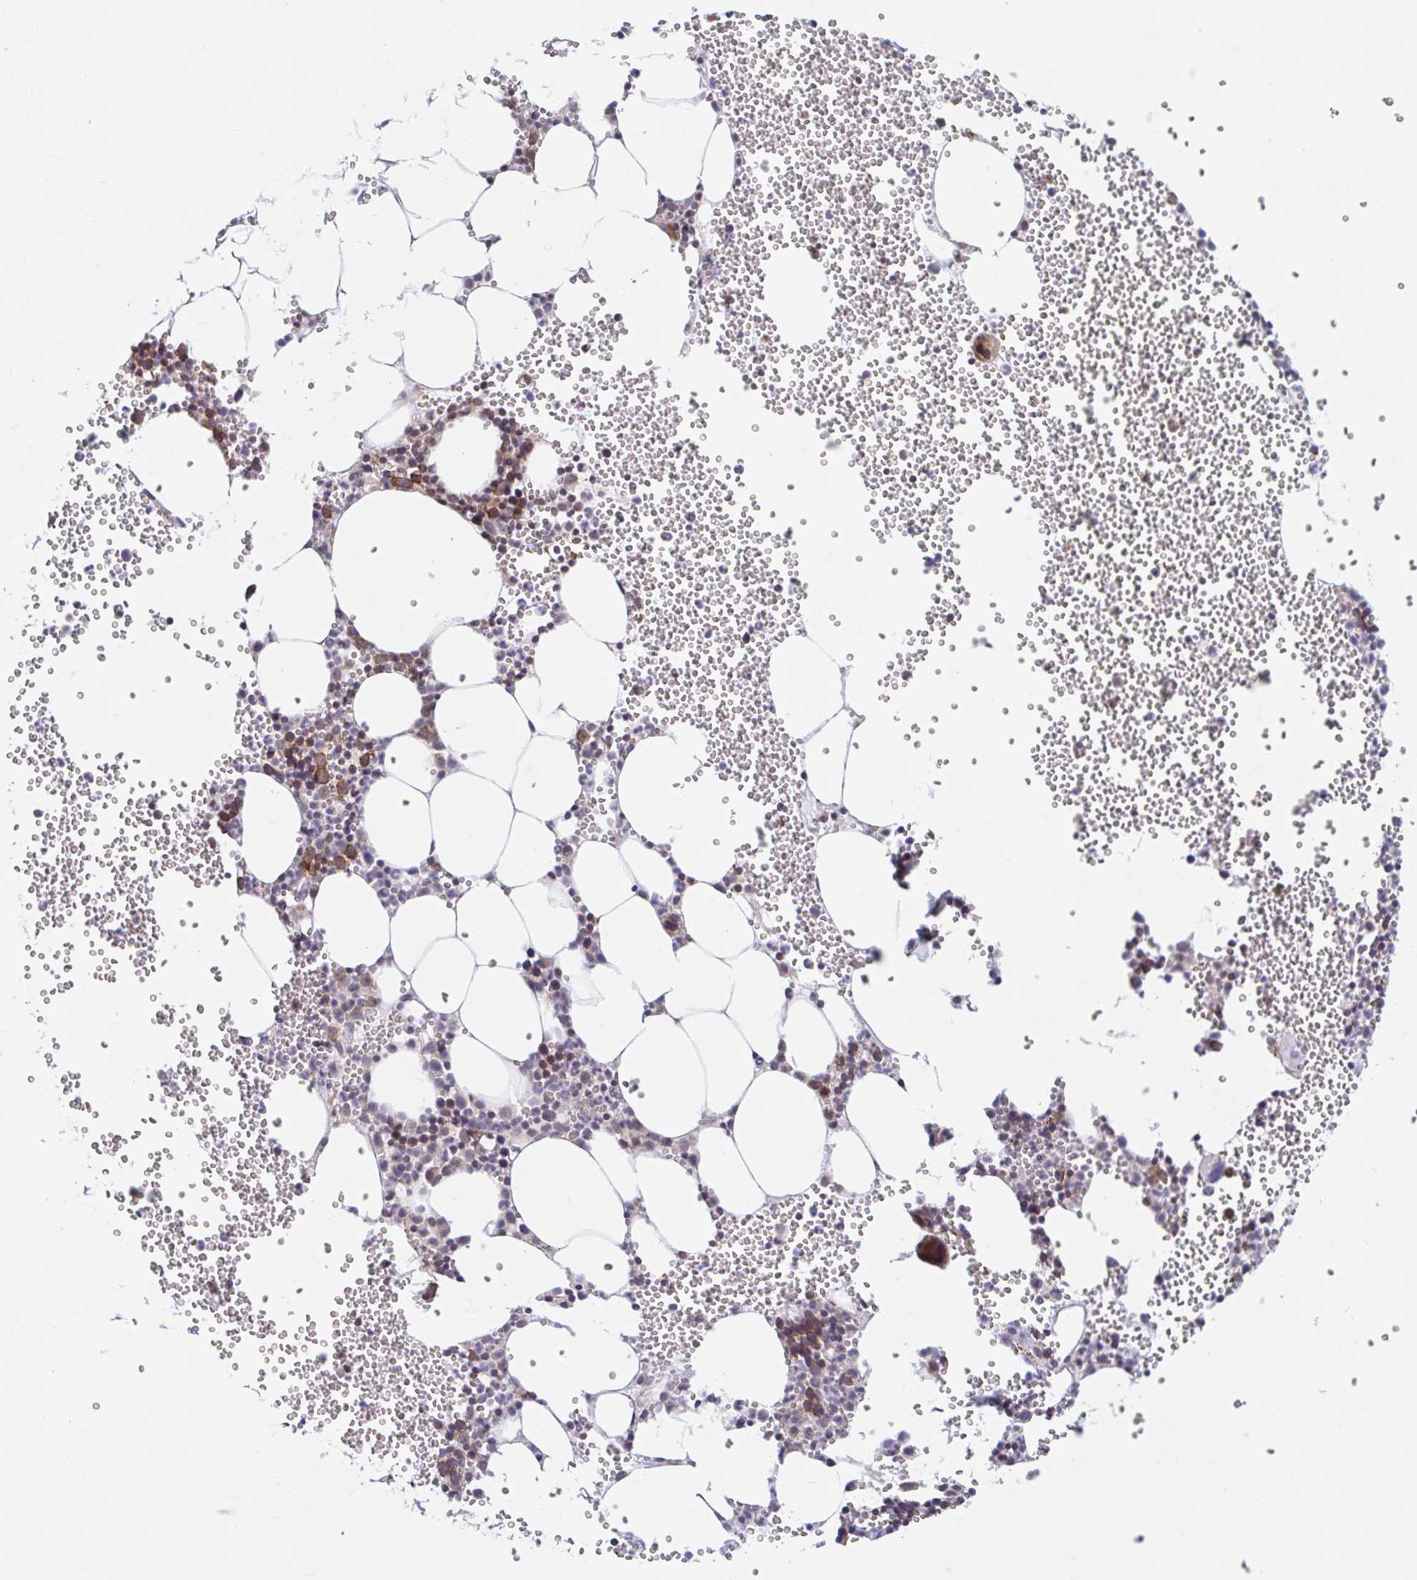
{"staining": {"intensity": "moderate", "quantity": "<25%", "location": "cytoplasmic/membranous"}, "tissue": "bone marrow", "cell_type": "Hematopoietic cells", "image_type": "normal", "snomed": [{"axis": "morphology", "description": "Normal tissue, NOS"}, {"axis": "topography", "description": "Bone marrow"}], "caption": "A photomicrograph showing moderate cytoplasmic/membranous positivity in about <25% of hematopoietic cells in benign bone marrow, as visualized by brown immunohistochemical staining.", "gene": "LARP1", "patient": {"sex": "female", "age": 80}}